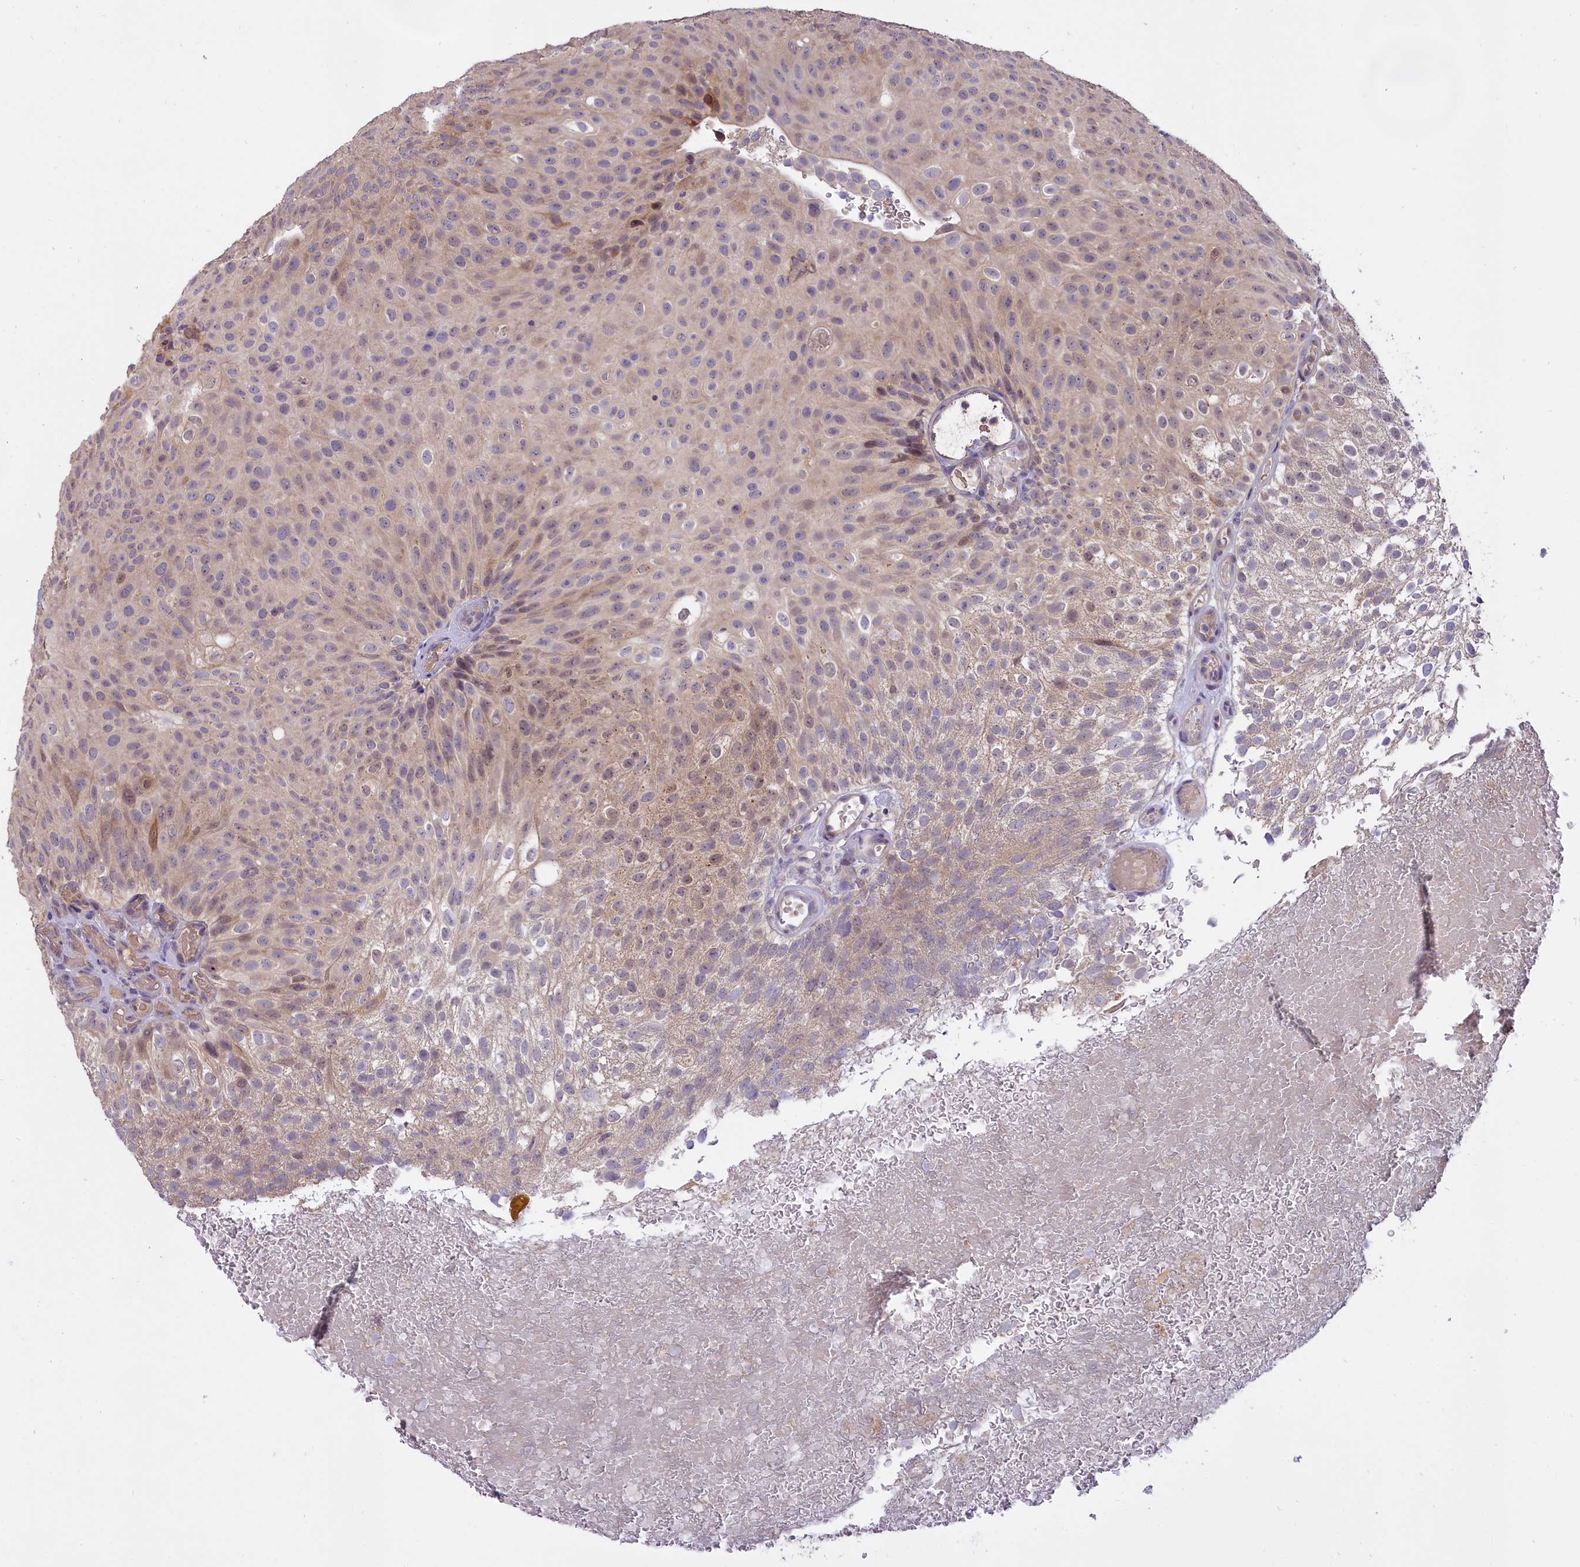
{"staining": {"intensity": "weak", "quantity": "<25%", "location": "cytoplasmic/membranous"}, "tissue": "urothelial cancer", "cell_type": "Tumor cells", "image_type": "cancer", "snomed": [{"axis": "morphology", "description": "Urothelial carcinoma, Low grade"}, {"axis": "topography", "description": "Urinary bladder"}], "caption": "Immunohistochemistry of low-grade urothelial carcinoma displays no staining in tumor cells.", "gene": "MEMO1", "patient": {"sex": "male", "age": 78}}